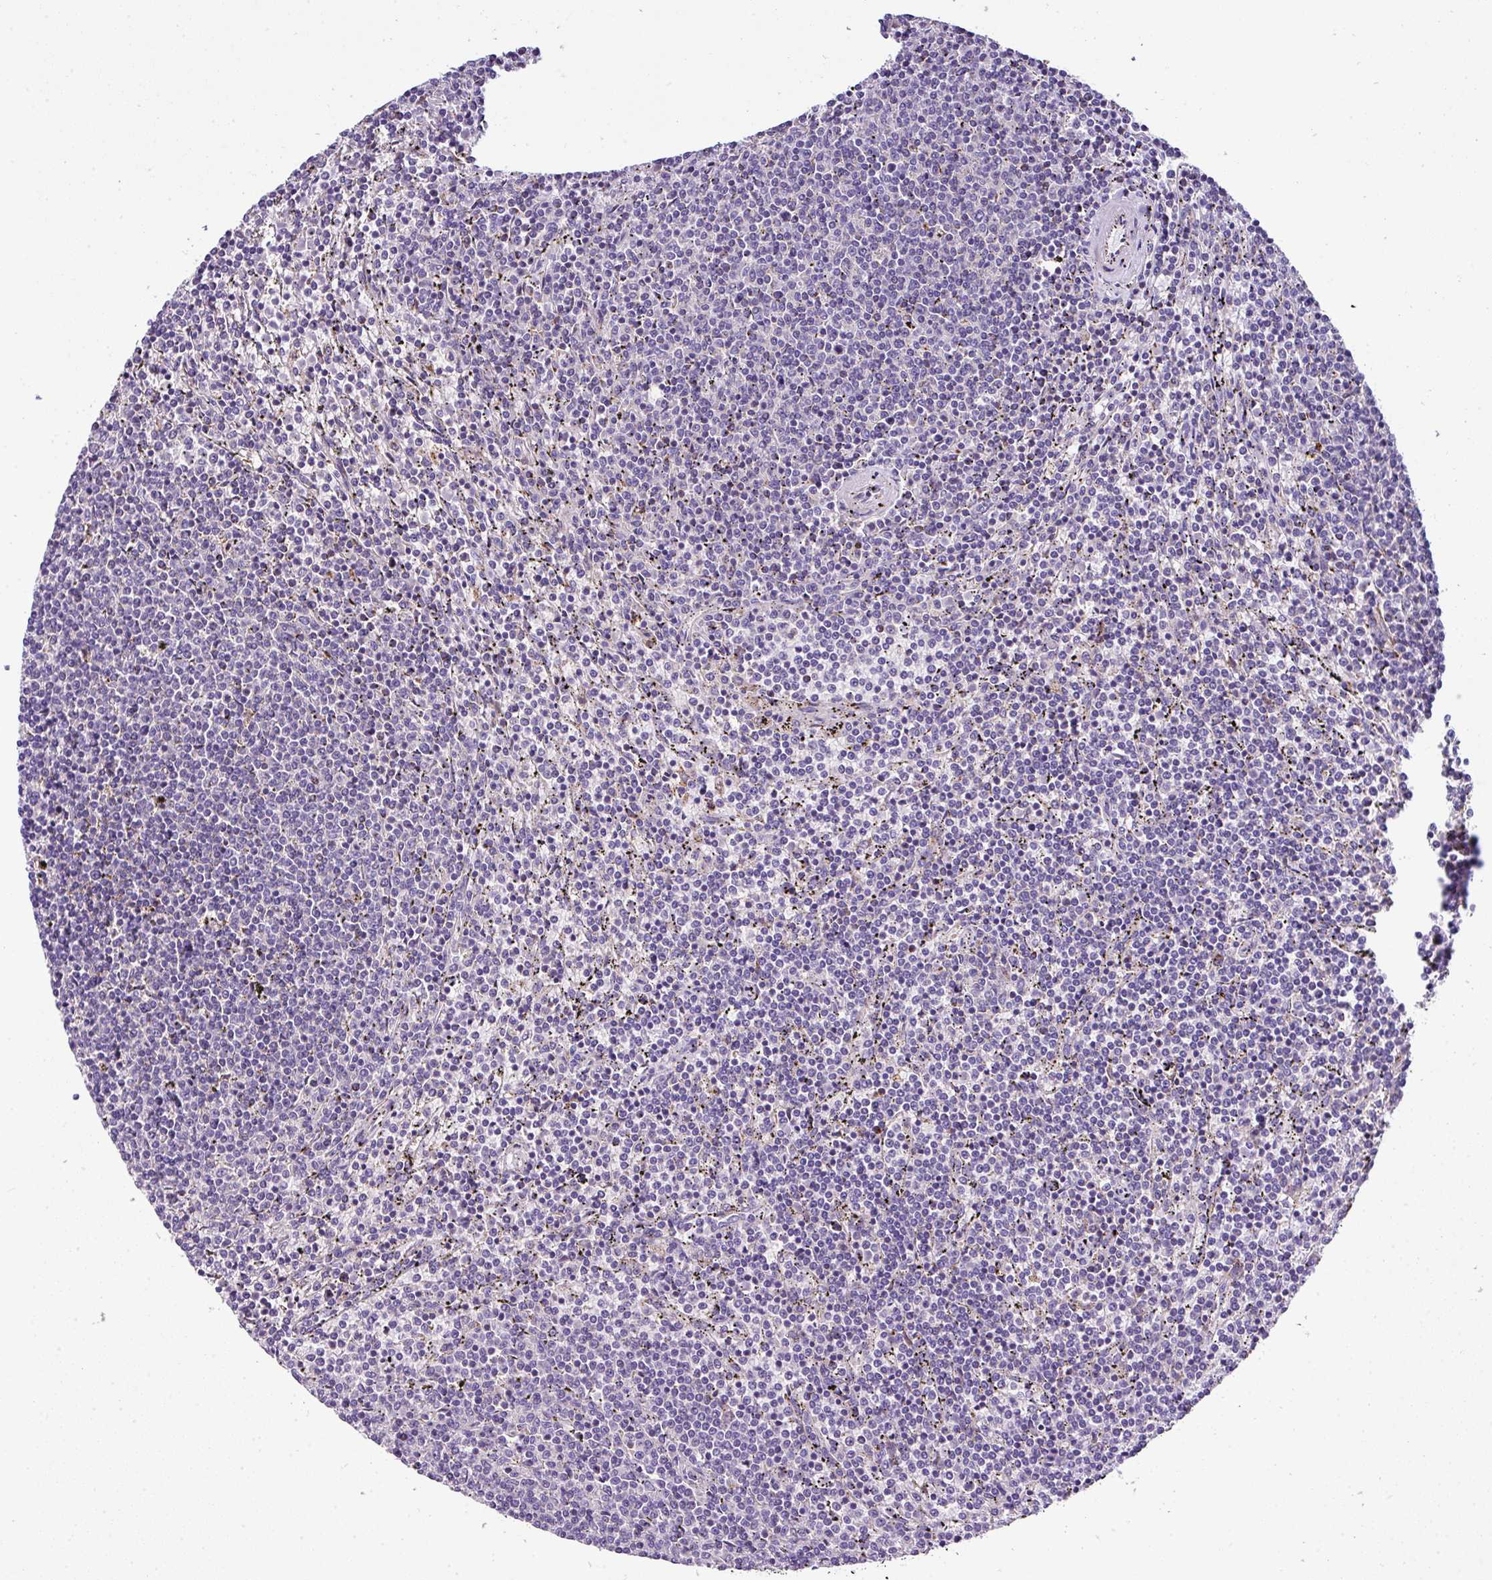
{"staining": {"intensity": "negative", "quantity": "none", "location": "none"}, "tissue": "lymphoma", "cell_type": "Tumor cells", "image_type": "cancer", "snomed": [{"axis": "morphology", "description": "Malignant lymphoma, non-Hodgkin's type, Low grade"}, {"axis": "topography", "description": "Spleen"}], "caption": "Tumor cells show no significant positivity in low-grade malignant lymphoma, non-Hodgkin's type.", "gene": "ANXA2R", "patient": {"sex": "female", "age": 50}}